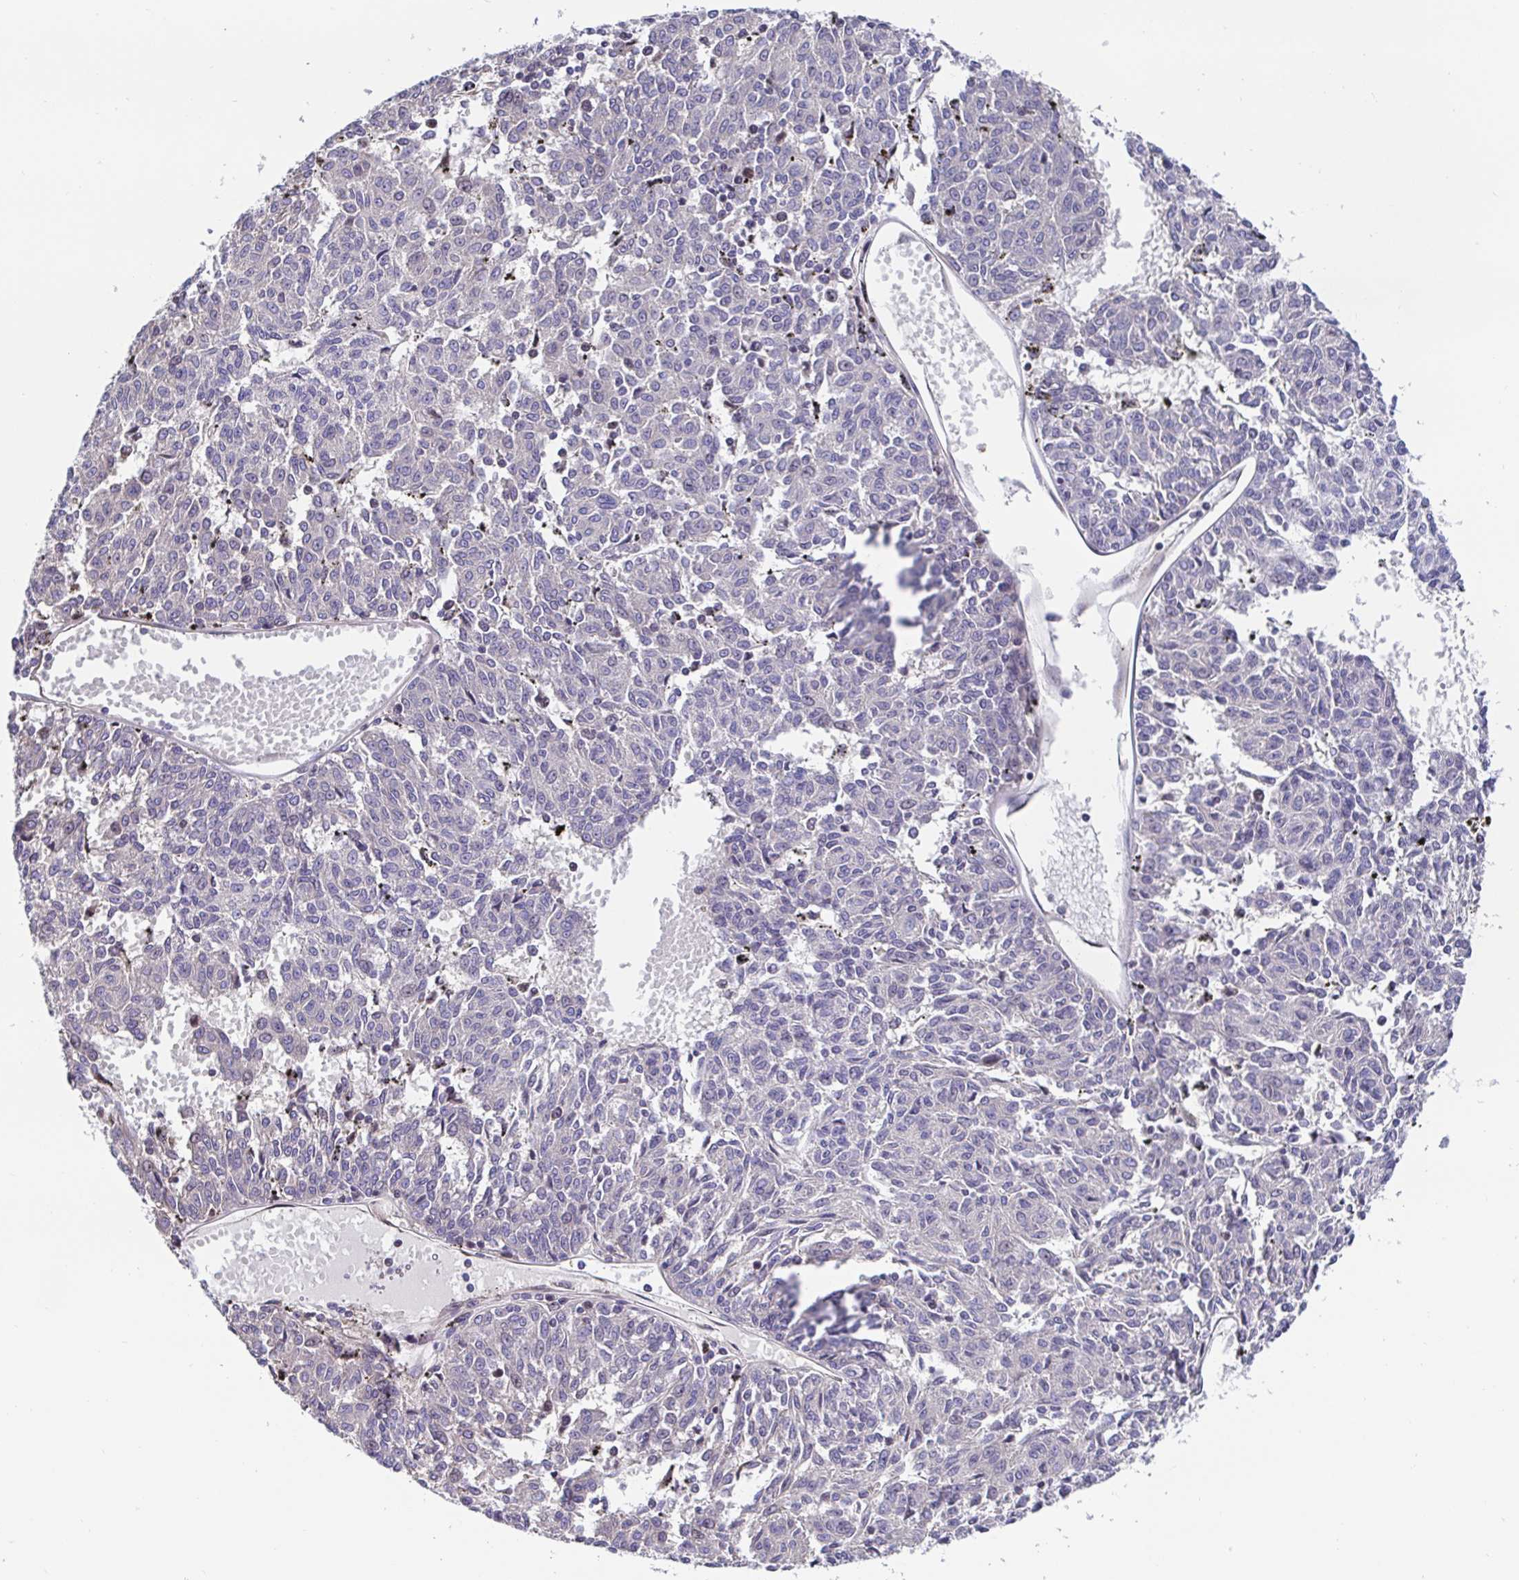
{"staining": {"intensity": "negative", "quantity": "none", "location": "none"}, "tissue": "melanoma", "cell_type": "Tumor cells", "image_type": "cancer", "snomed": [{"axis": "morphology", "description": "Malignant melanoma, NOS"}, {"axis": "topography", "description": "Skin"}], "caption": "Immunohistochemistry (IHC) of malignant melanoma reveals no positivity in tumor cells.", "gene": "TIMELESS", "patient": {"sex": "female", "age": 72}}